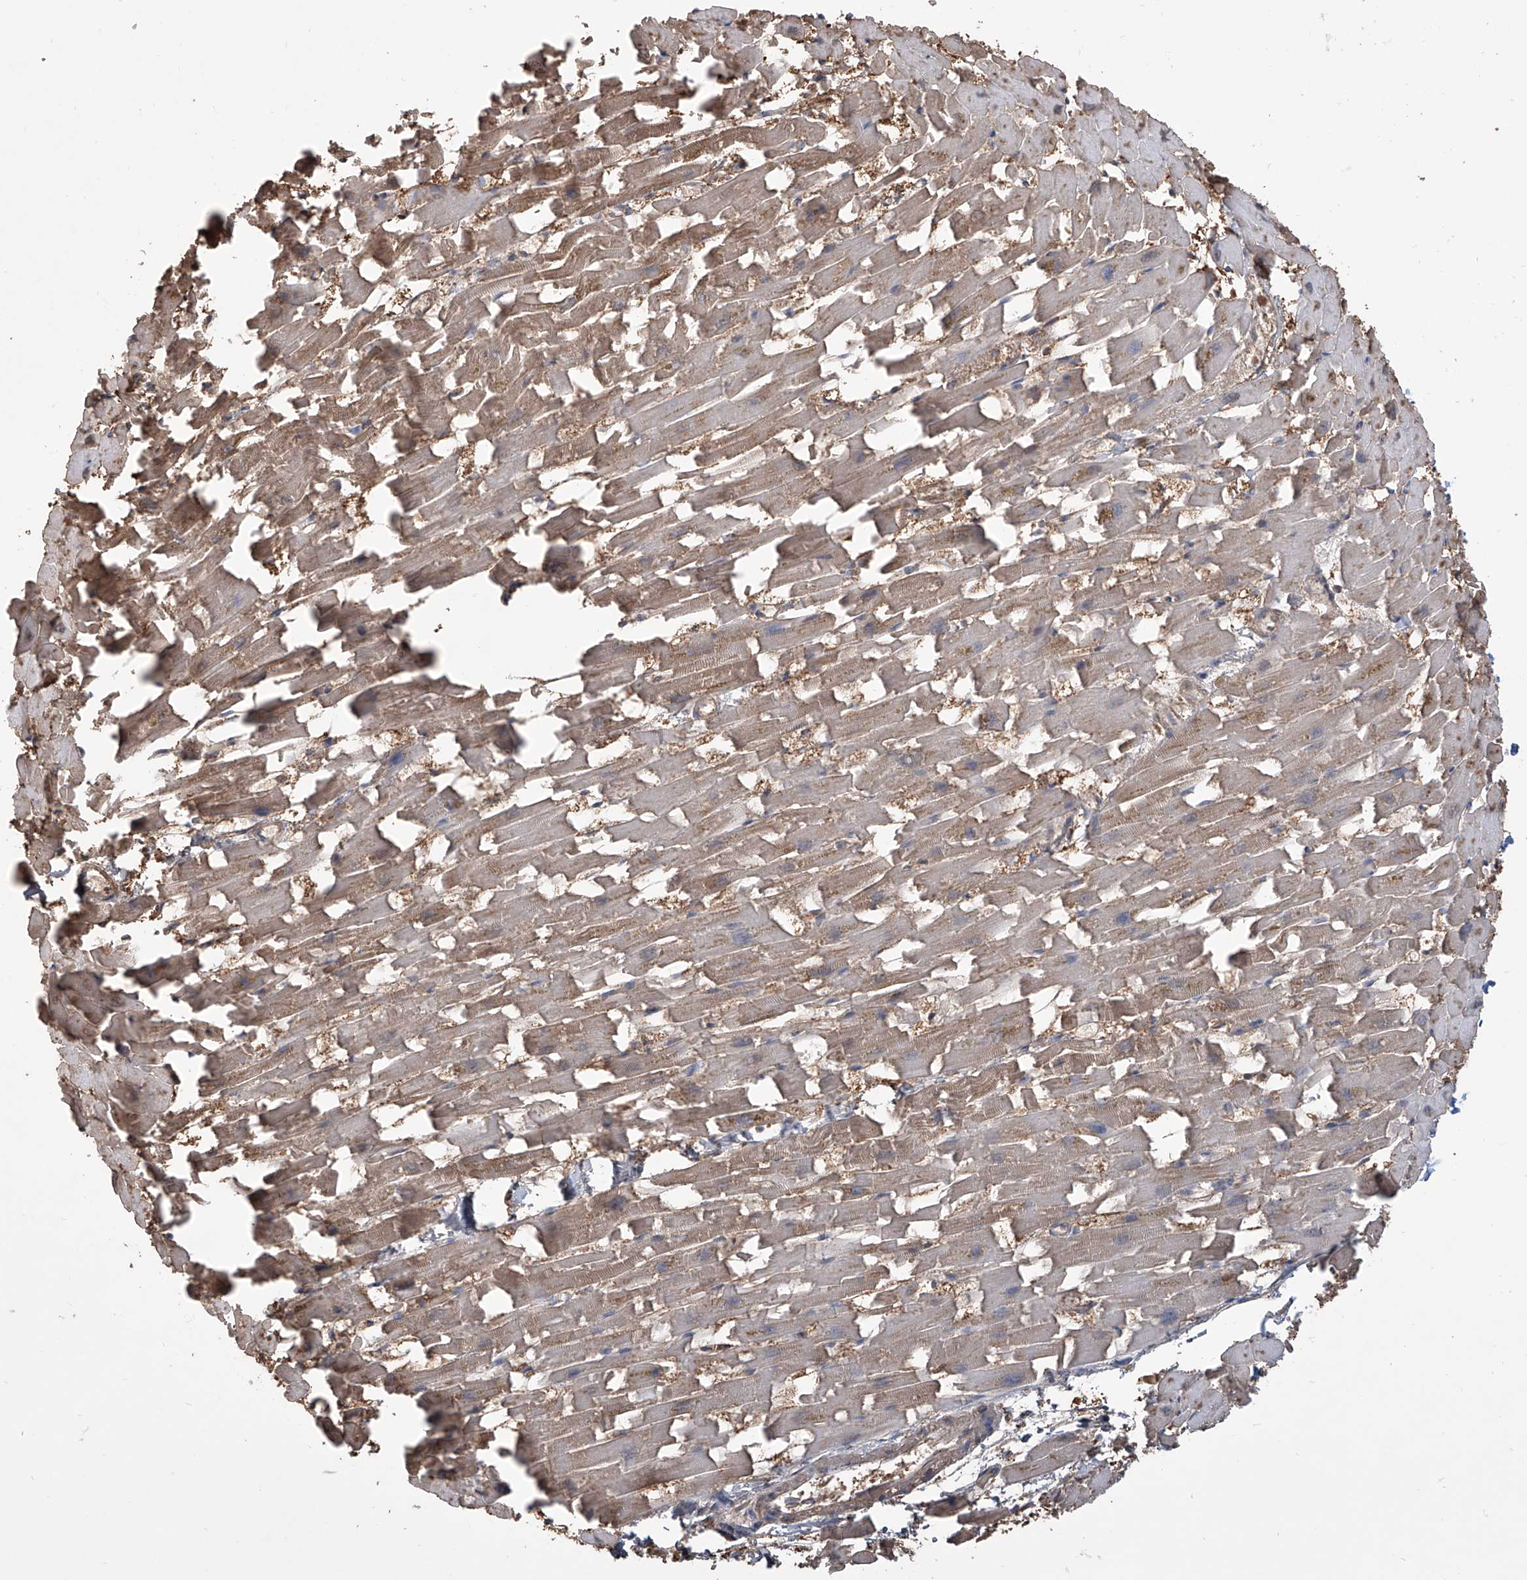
{"staining": {"intensity": "moderate", "quantity": ">75%", "location": "cytoplasmic/membranous,nuclear"}, "tissue": "heart muscle", "cell_type": "Cardiomyocytes", "image_type": "normal", "snomed": [{"axis": "morphology", "description": "Normal tissue, NOS"}, {"axis": "topography", "description": "Heart"}], "caption": "Cardiomyocytes reveal medium levels of moderate cytoplasmic/membranous,nuclear staining in about >75% of cells in benign human heart muscle. (DAB IHC with brightfield microscopy, high magnification).", "gene": "HOXC8", "patient": {"sex": "female", "age": 64}}